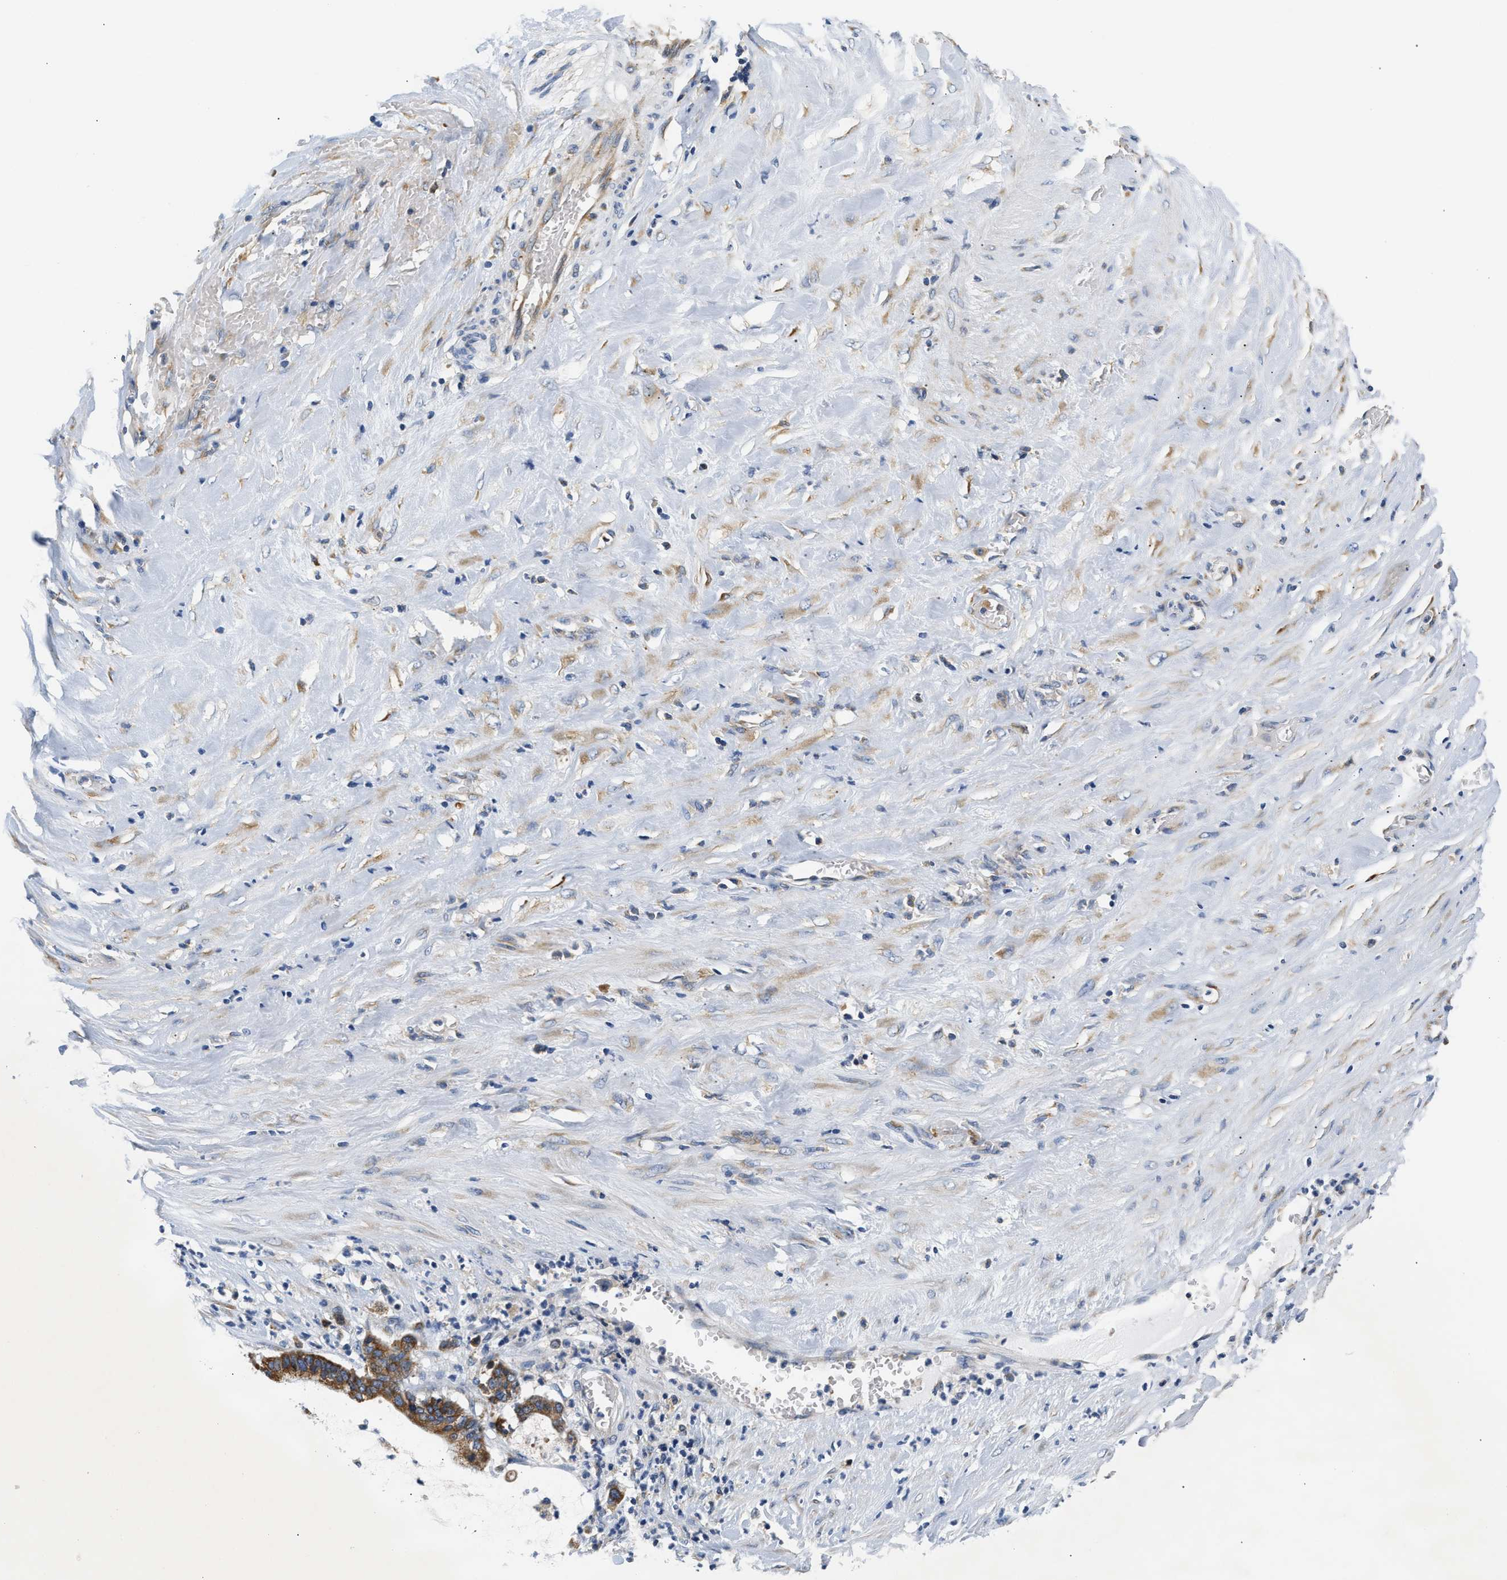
{"staining": {"intensity": "moderate", "quantity": "25%-75%", "location": "cytoplasmic/membranous"}, "tissue": "pancreatic cancer", "cell_type": "Tumor cells", "image_type": "cancer", "snomed": [{"axis": "morphology", "description": "Adenocarcinoma, NOS"}, {"axis": "topography", "description": "Pancreas"}], "caption": "A medium amount of moderate cytoplasmic/membranous staining is seen in approximately 25%-75% of tumor cells in pancreatic adenocarcinoma tissue.", "gene": "HDHD3", "patient": {"sex": "male", "age": 41}}